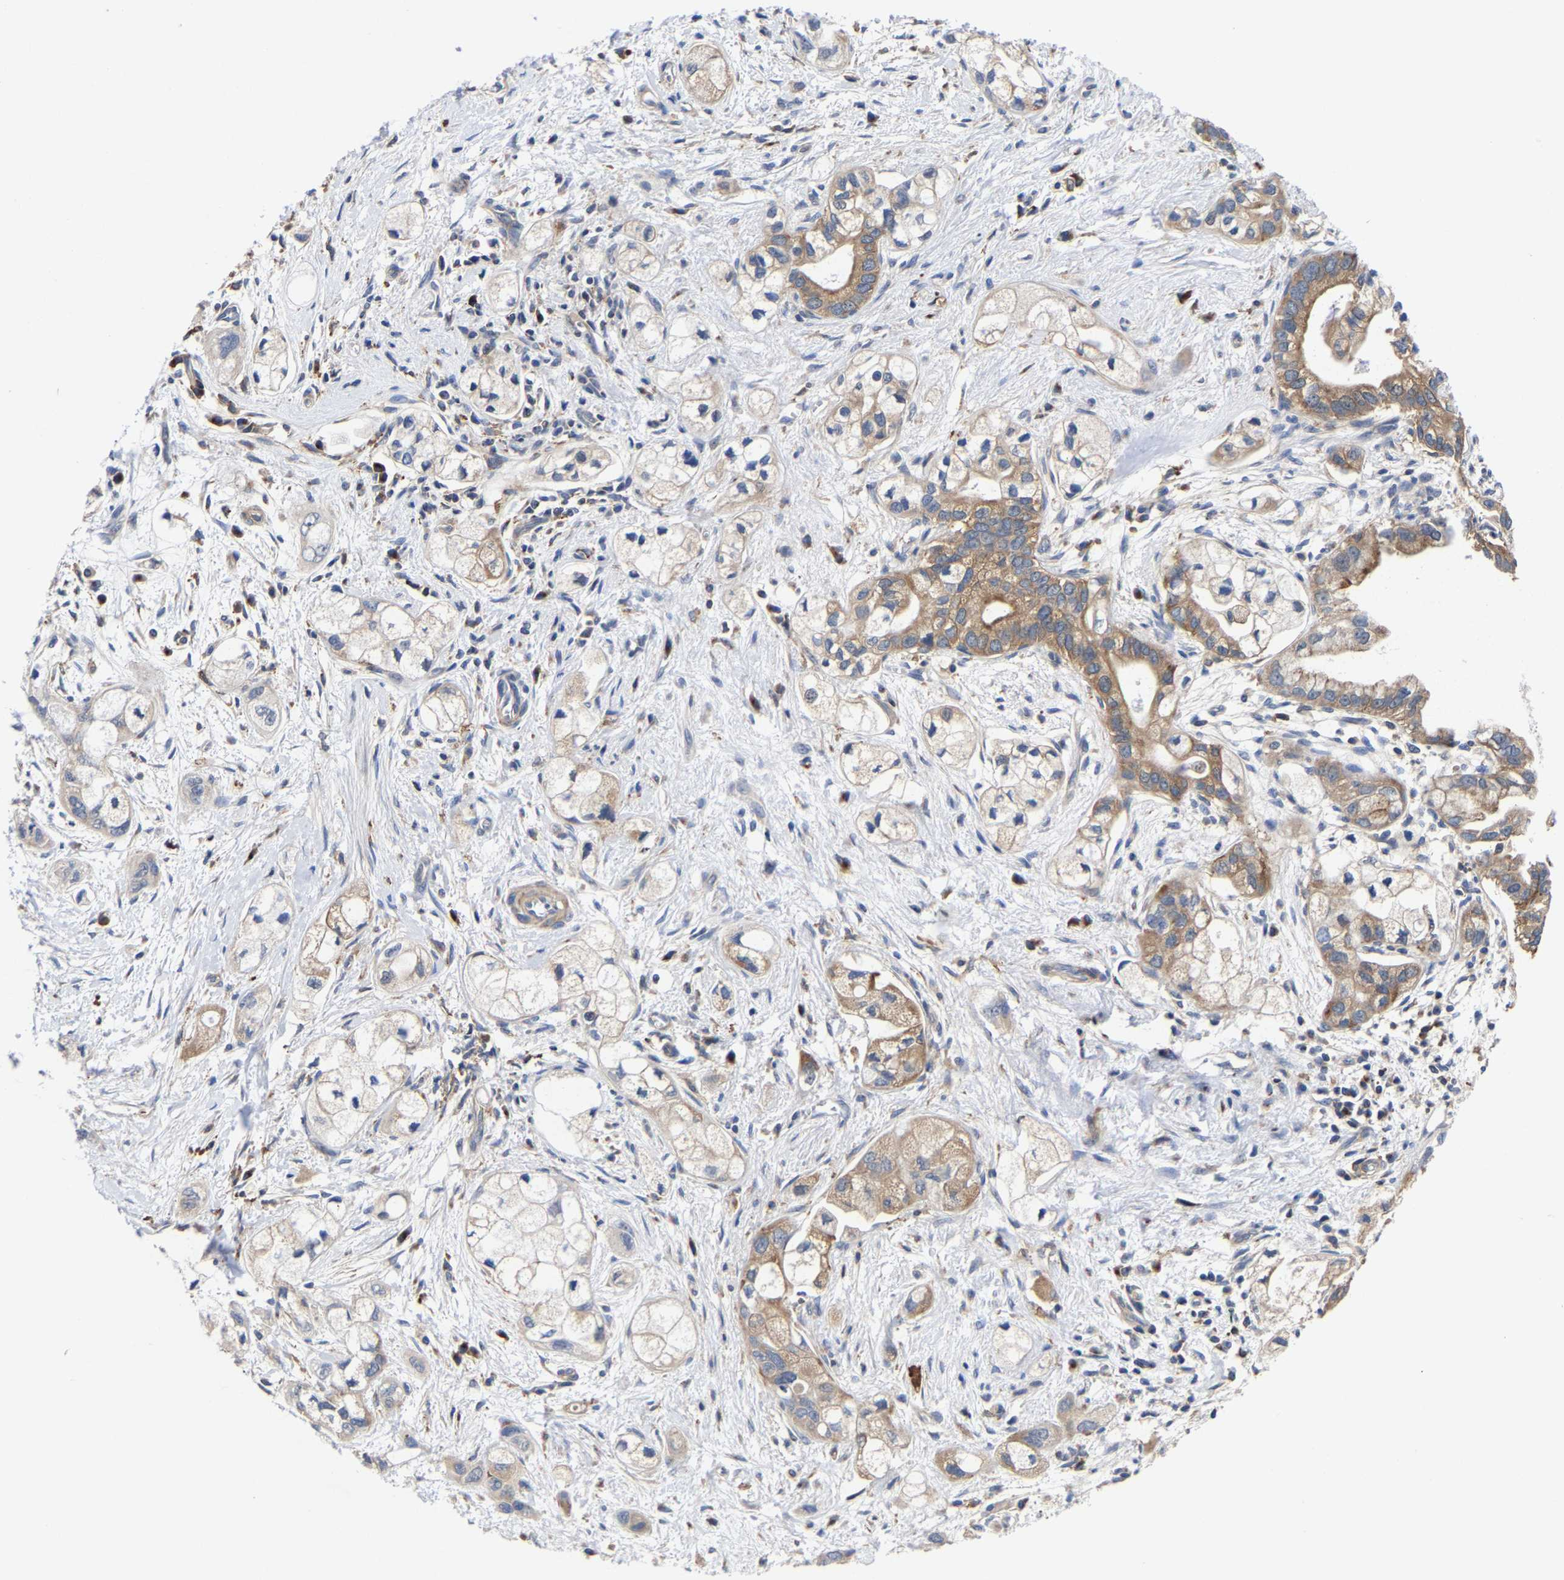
{"staining": {"intensity": "moderate", "quantity": "25%-75%", "location": "cytoplasmic/membranous"}, "tissue": "pancreatic cancer", "cell_type": "Tumor cells", "image_type": "cancer", "snomed": [{"axis": "morphology", "description": "Adenocarcinoma, NOS"}, {"axis": "topography", "description": "Pancreas"}], "caption": "Approximately 25%-75% of tumor cells in human pancreatic cancer (adenocarcinoma) show moderate cytoplasmic/membranous protein staining as visualized by brown immunohistochemical staining.", "gene": "PFKFB3", "patient": {"sex": "male", "age": 74}}